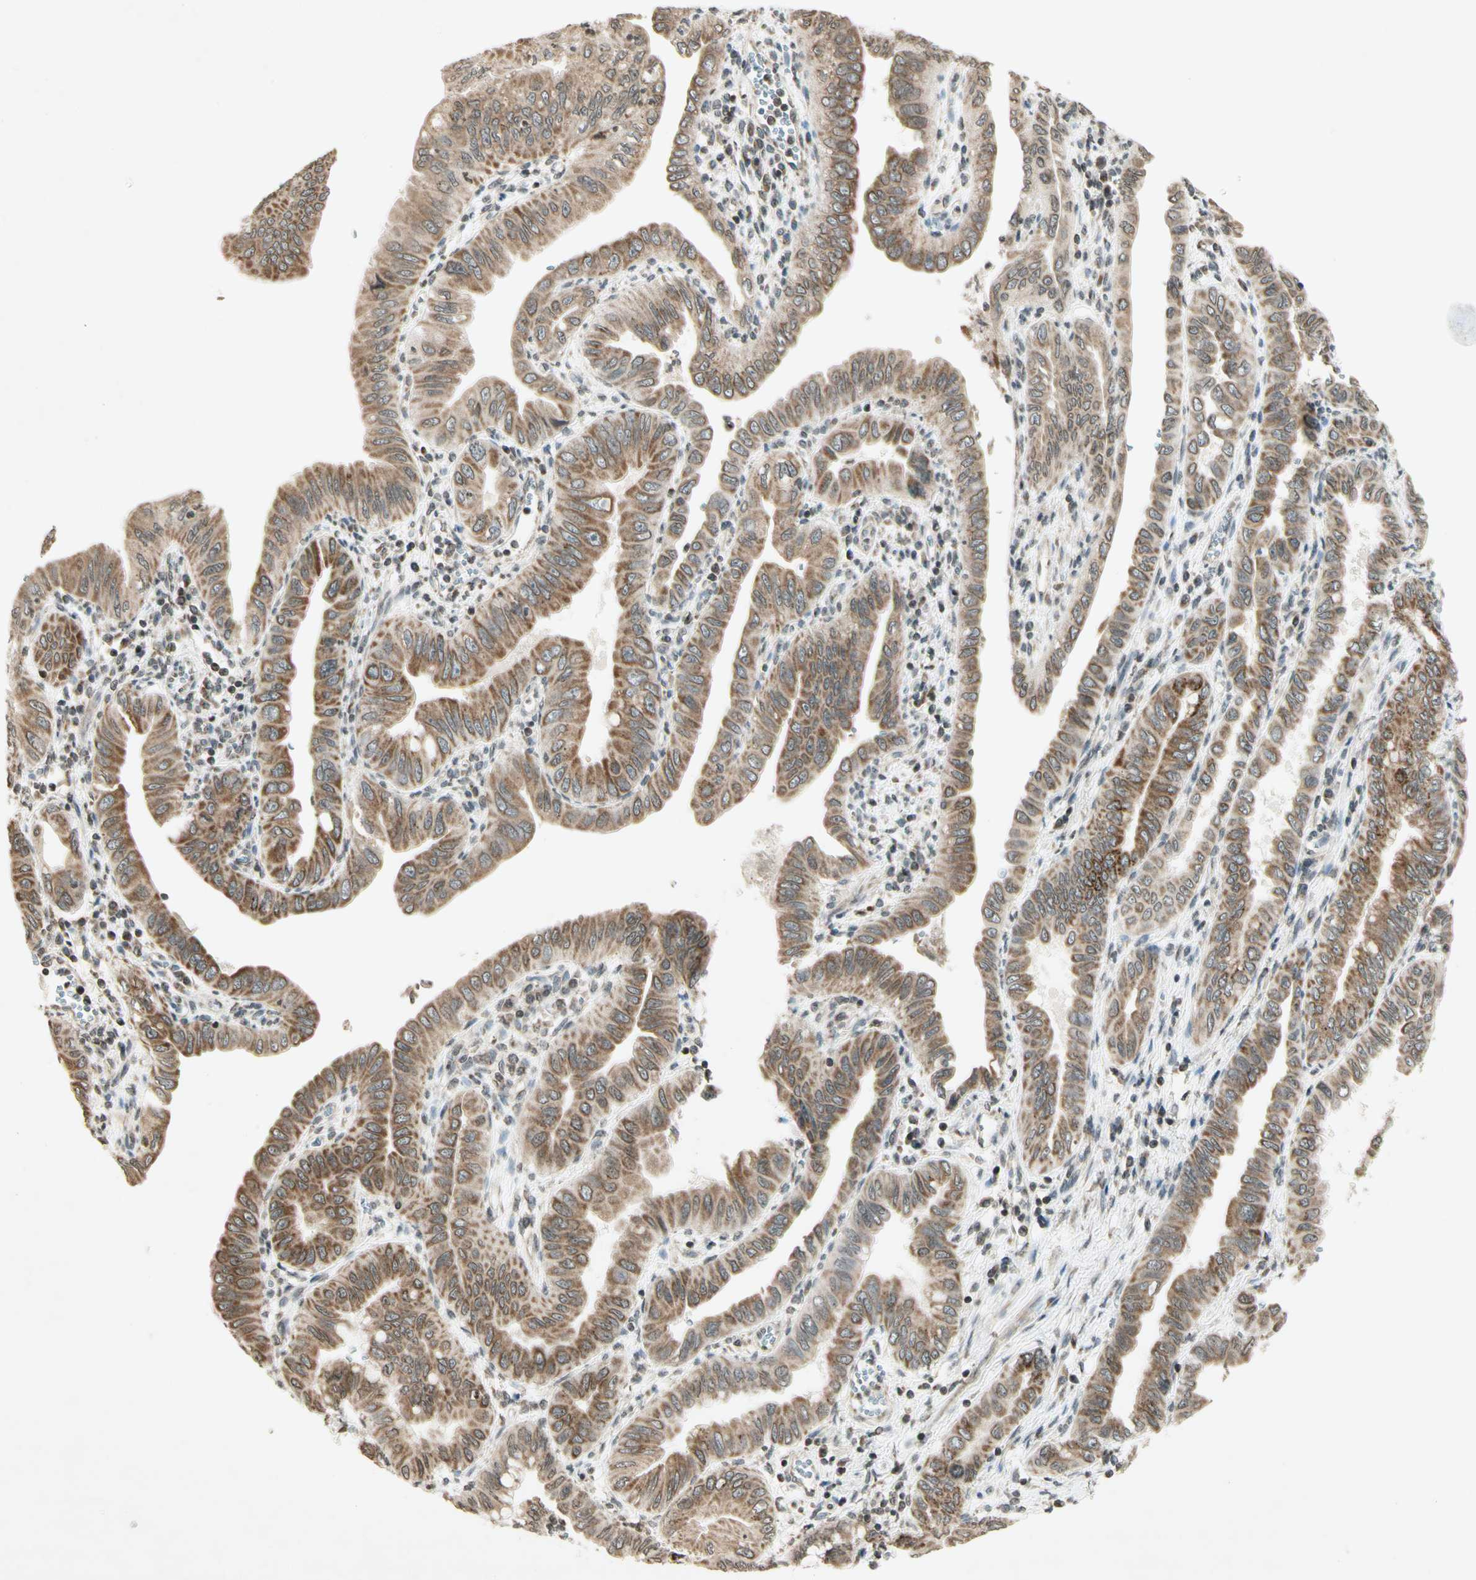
{"staining": {"intensity": "moderate", "quantity": ">75%", "location": "cytoplasmic/membranous"}, "tissue": "pancreatic cancer", "cell_type": "Tumor cells", "image_type": "cancer", "snomed": [{"axis": "morphology", "description": "Normal tissue, NOS"}, {"axis": "topography", "description": "Lymph node"}], "caption": "Pancreatic cancer stained with IHC displays moderate cytoplasmic/membranous positivity in approximately >75% of tumor cells.", "gene": "CCNI", "patient": {"sex": "male", "age": 50}}